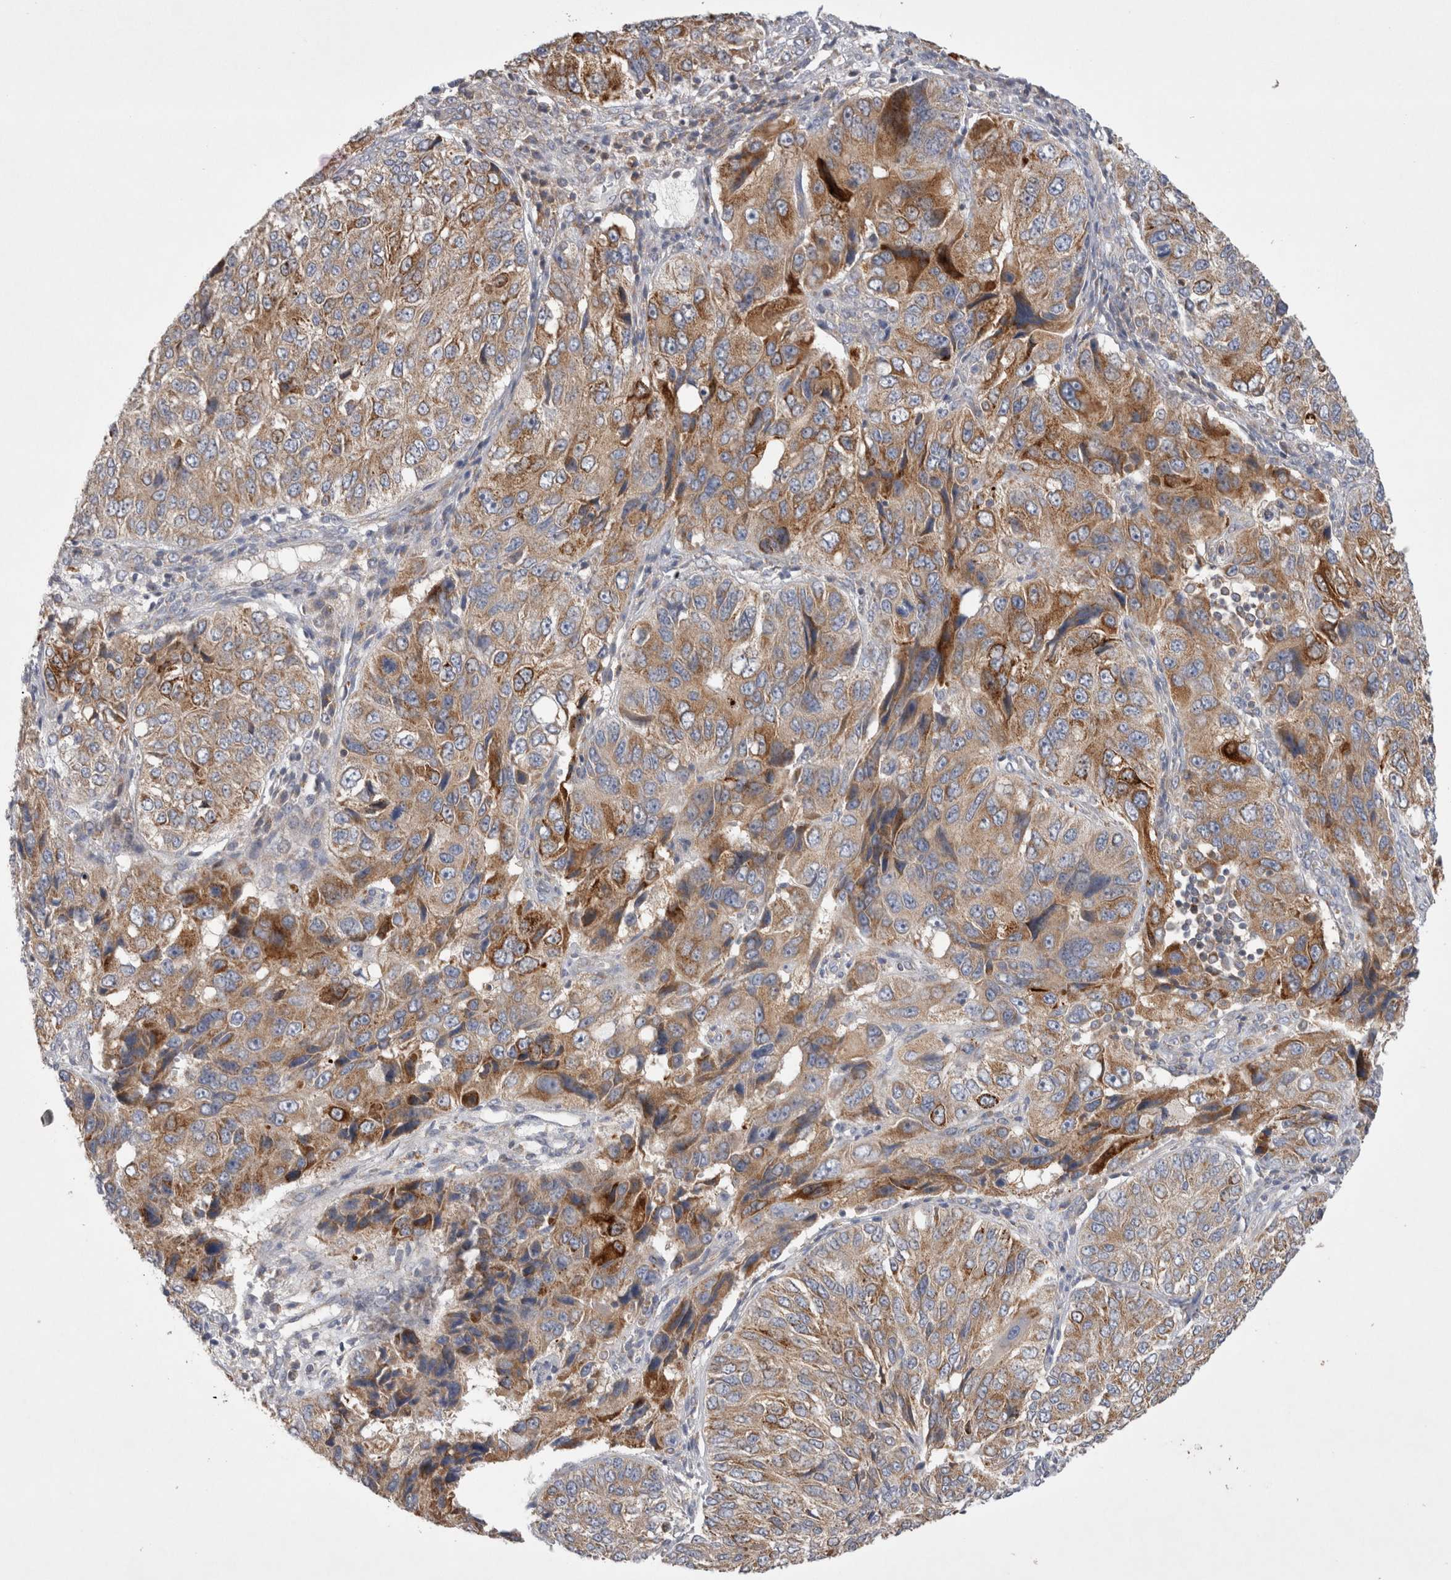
{"staining": {"intensity": "moderate", "quantity": ">75%", "location": "cytoplasmic/membranous"}, "tissue": "ovarian cancer", "cell_type": "Tumor cells", "image_type": "cancer", "snomed": [{"axis": "morphology", "description": "Carcinoma, endometroid"}, {"axis": "topography", "description": "Ovary"}], "caption": "Immunohistochemical staining of human ovarian endometroid carcinoma exhibits medium levels of moderate cytoplasmic/membranous protein positivity in about >75% of tumor cells. (DAB = brown stain, brightfield microscopy at high magnification).", "gene": "TBC1D16", "patient": {"sex": "female", "age": 51}}